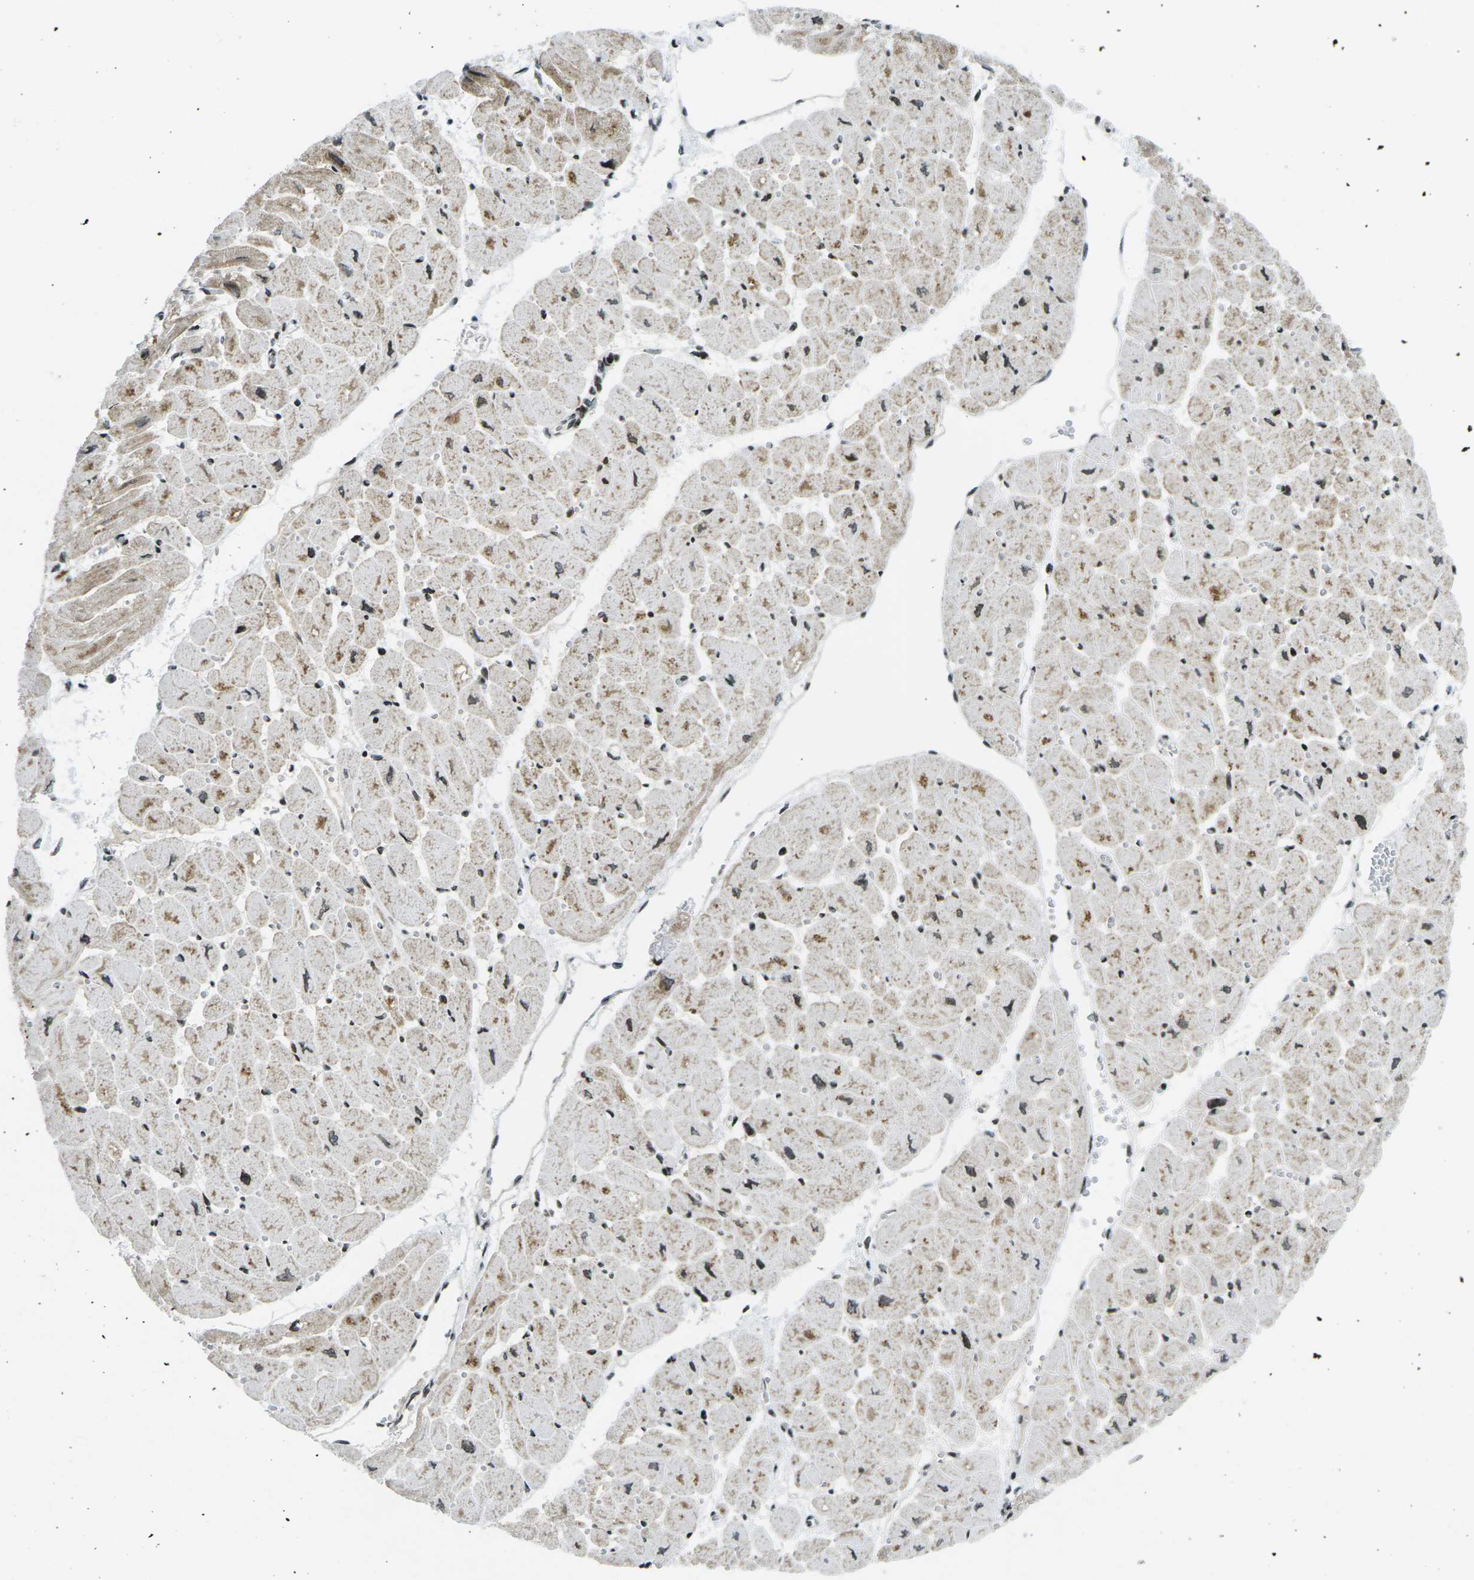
{"staining": {"intensity": "moderate", "quantity": ">75%", "location": "cytoplasmic/membranous,nuclear"}, "tissue": "heart muscle", "cell_type": "Cardiomyocytes", "image_type": "normal", "snomed": [{"axis": "morphology", "description": "Normal tissue, NOS"}, {"axis": "topography", "description": "Heart"}], "caption": "Immunohistochemical staining of normal heart muscle shows medium levels of moderate cytoplasmic/membranous,nuclear positivity in about >75% of cardiomyocytes.", "gene": "EME1", "patient": {"sex": "female", "age": 54}}